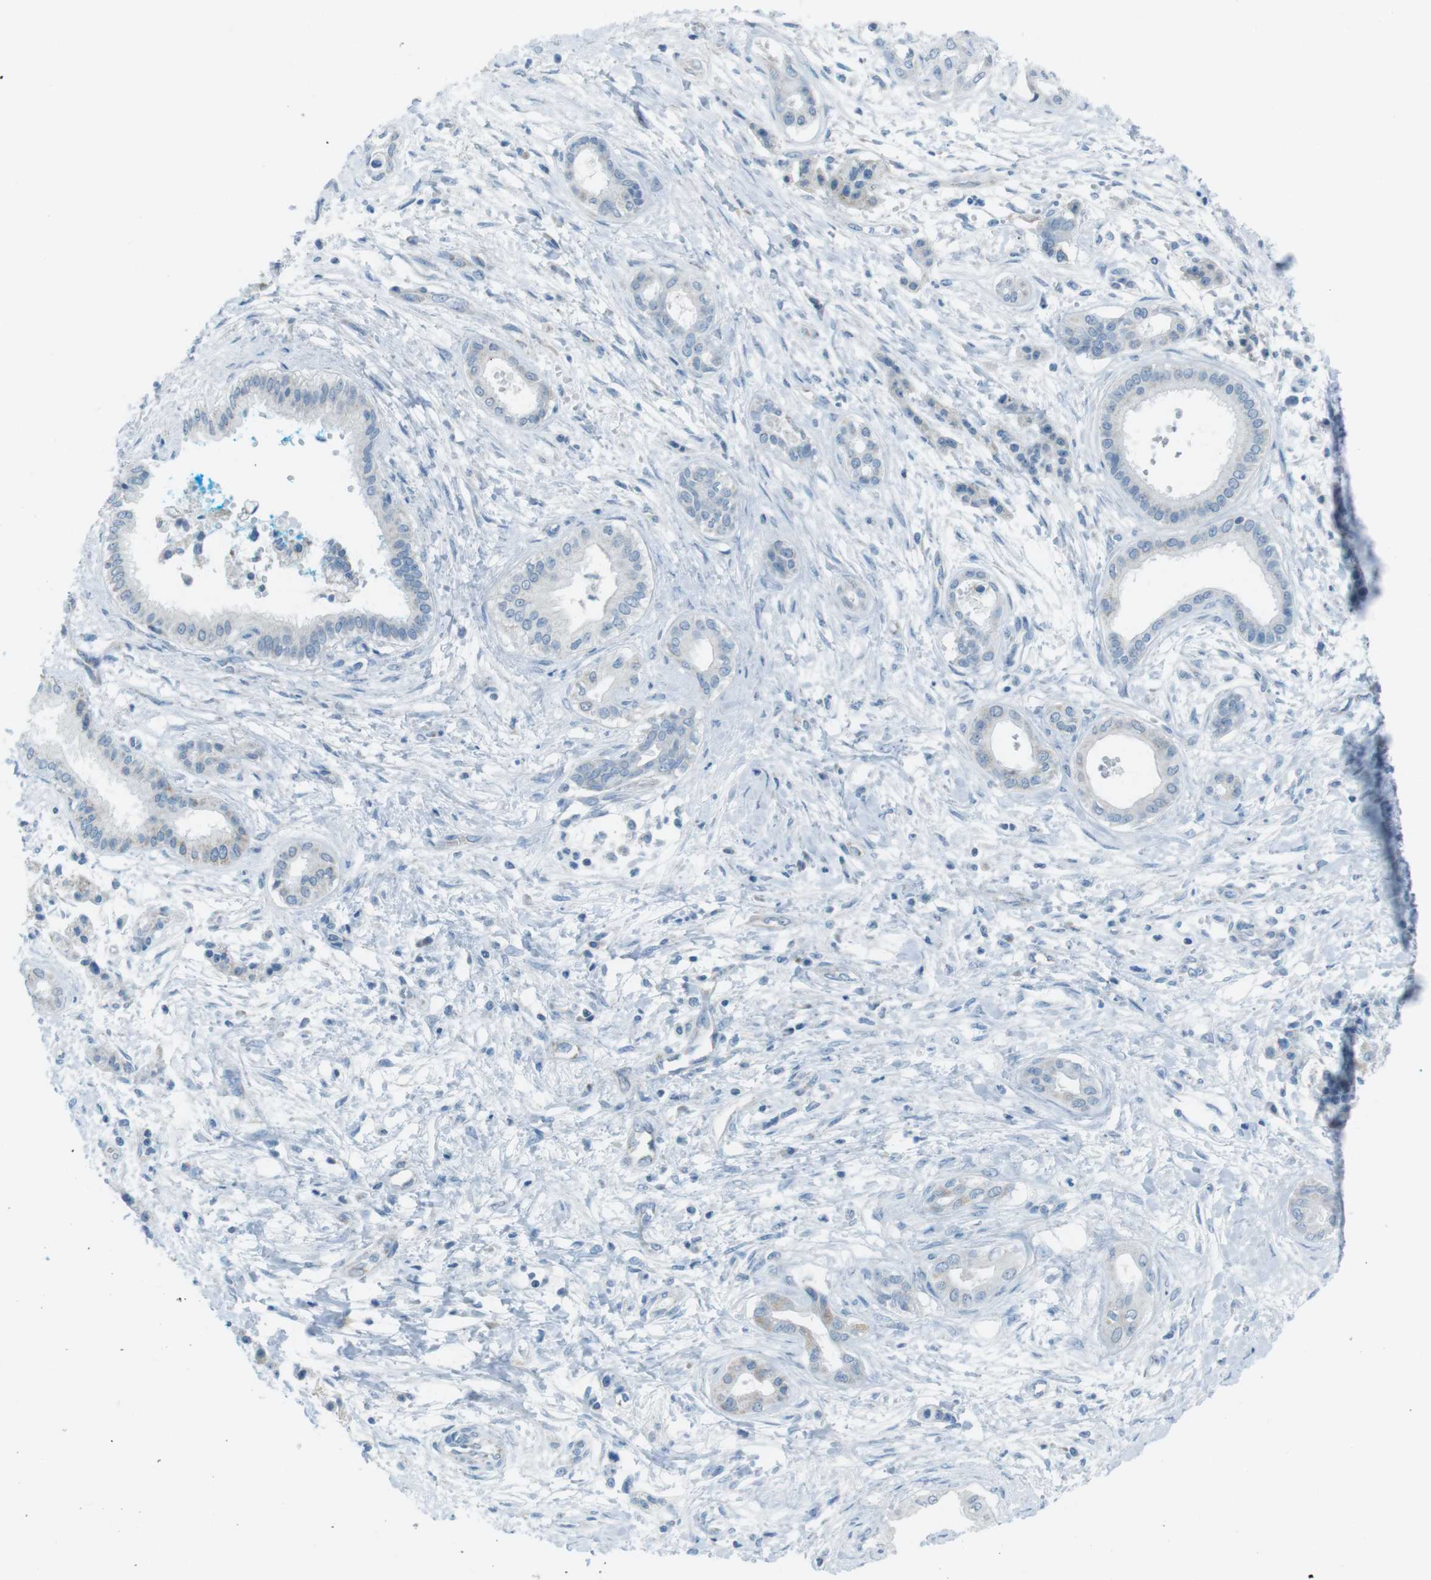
{"staining": {"intensity": "weak", "quantity": "<25%", "location": "cytoplasmic/membranous"}, "tissue": "pancreatic cancer", "cell_type": "Tumor cells", "image_type": "cancer", "snomed": [{"axis": "morphology", "description": "Adenocarcinoma, NOS"}, {"axis": "topography", "description": "Pancreas"}], "caption": "Immunohistochemistry of human adenocarcinoma (pancreatic) exhibits no positivity in tumor cells.", "gene": "DNAJA3", "patient": {"sex": "male", "age": 56}}